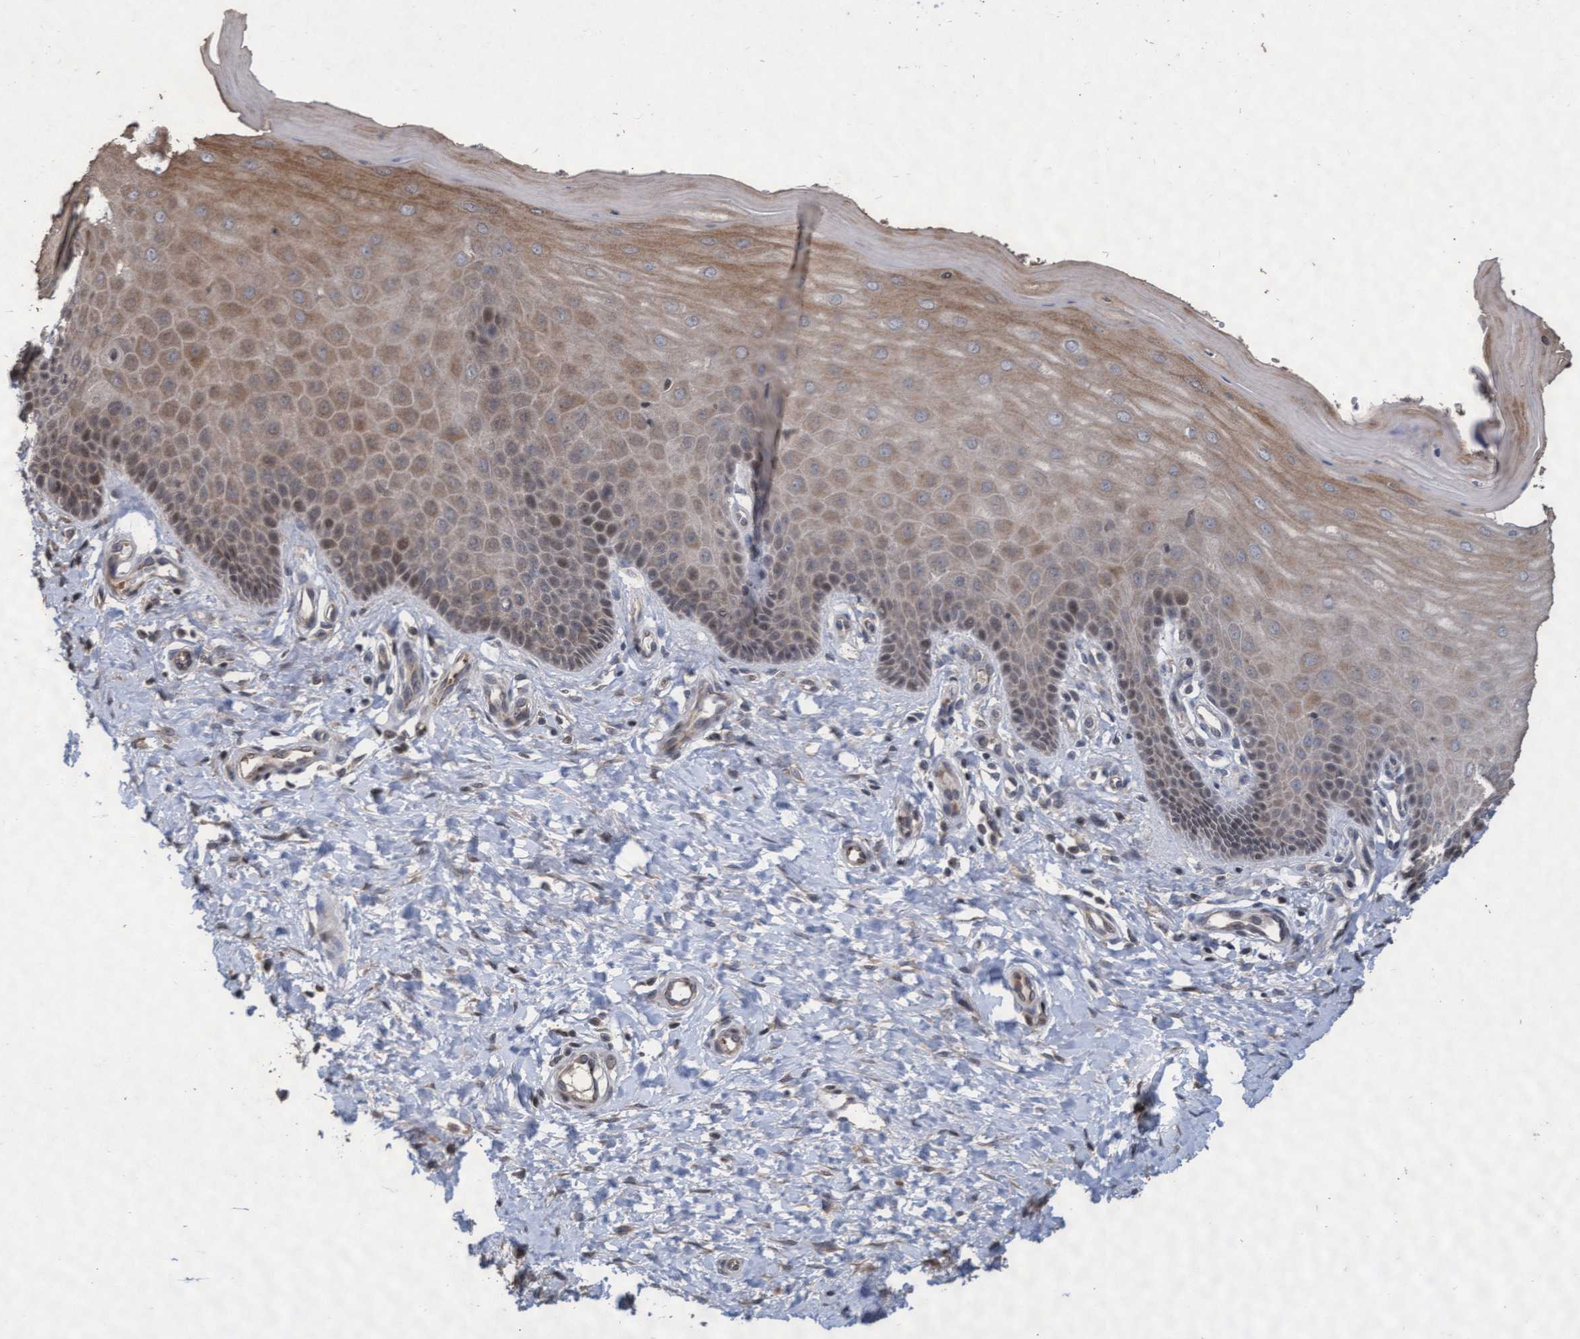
{"staining": {"intensity": "weak", "quantity": "25%-75%", "location": "cytoplasmic/membranous"}, "tissue": "cervix", "cell_type": "Glandular cells", "image_type": "normal", "snomed": [{"axis": "morphology", "description": "Normal tissue, NOS"}, {"axis": "topography", "description": "Cervix"}], "caption": "IHC of benign human cervix shows low levels of weak cytoplasmic/membranous staining in about 25%-75% of glandular cells.", "gene": "KCNC2", "patient": {"sex": "female", "age": 55}}